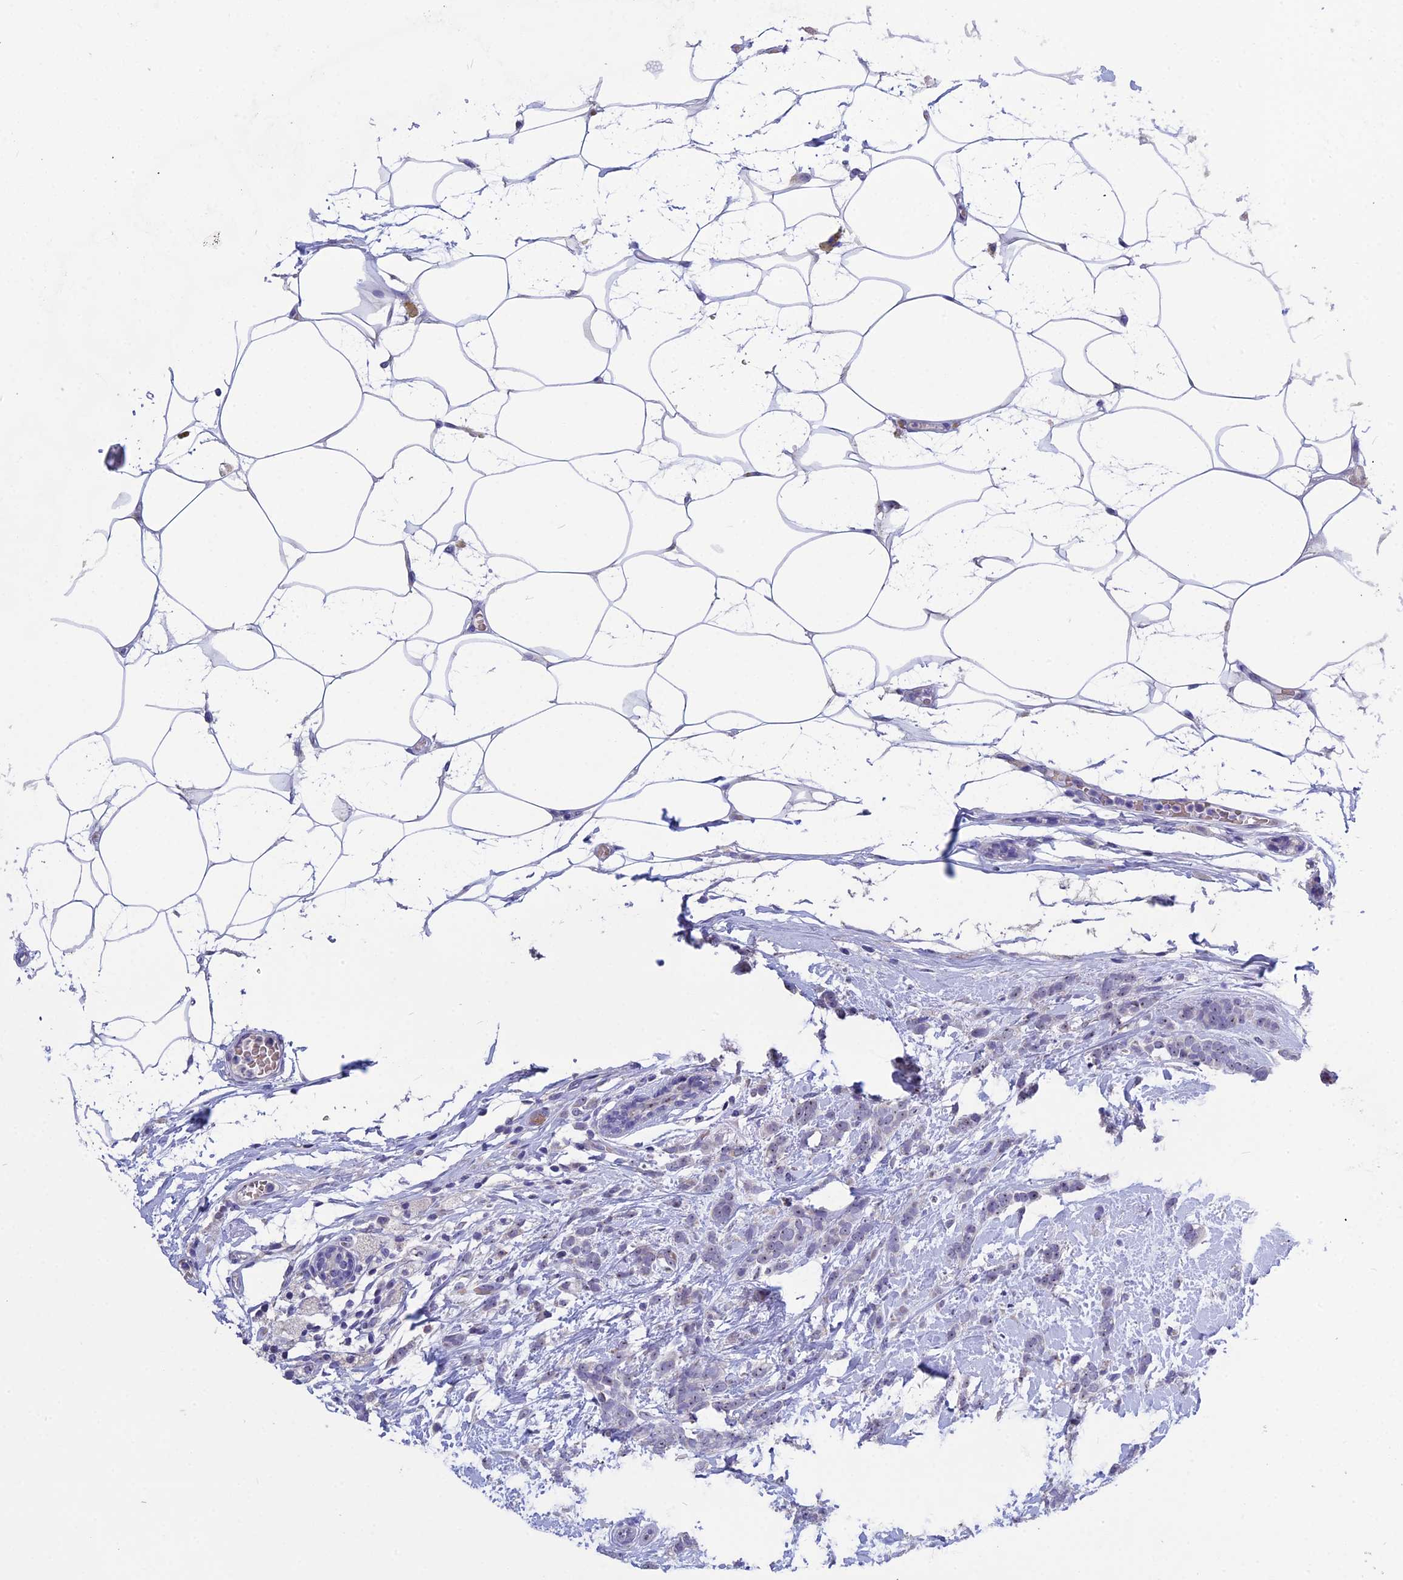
{"staining": {"intensity": "negative", "quantity": "none", "location": "none"}, "tissue": "breast cancer", "cell_type": "Tumor cells", "image_type": "cancer", "snomed": [{"axis": "morphology", "description": "Lobular carcinoma"}, {"axis": "topography", "description": "Breast"}], "caption": "This micrograph is of breast lobular carcinoma stained with immunohistochemistry to label a protein in brown with the nuclei are counter-stained blue. There is no staining in tumor cells.", "gene": "KNOP1", "patient": {"sex": "female", "age": 58}}